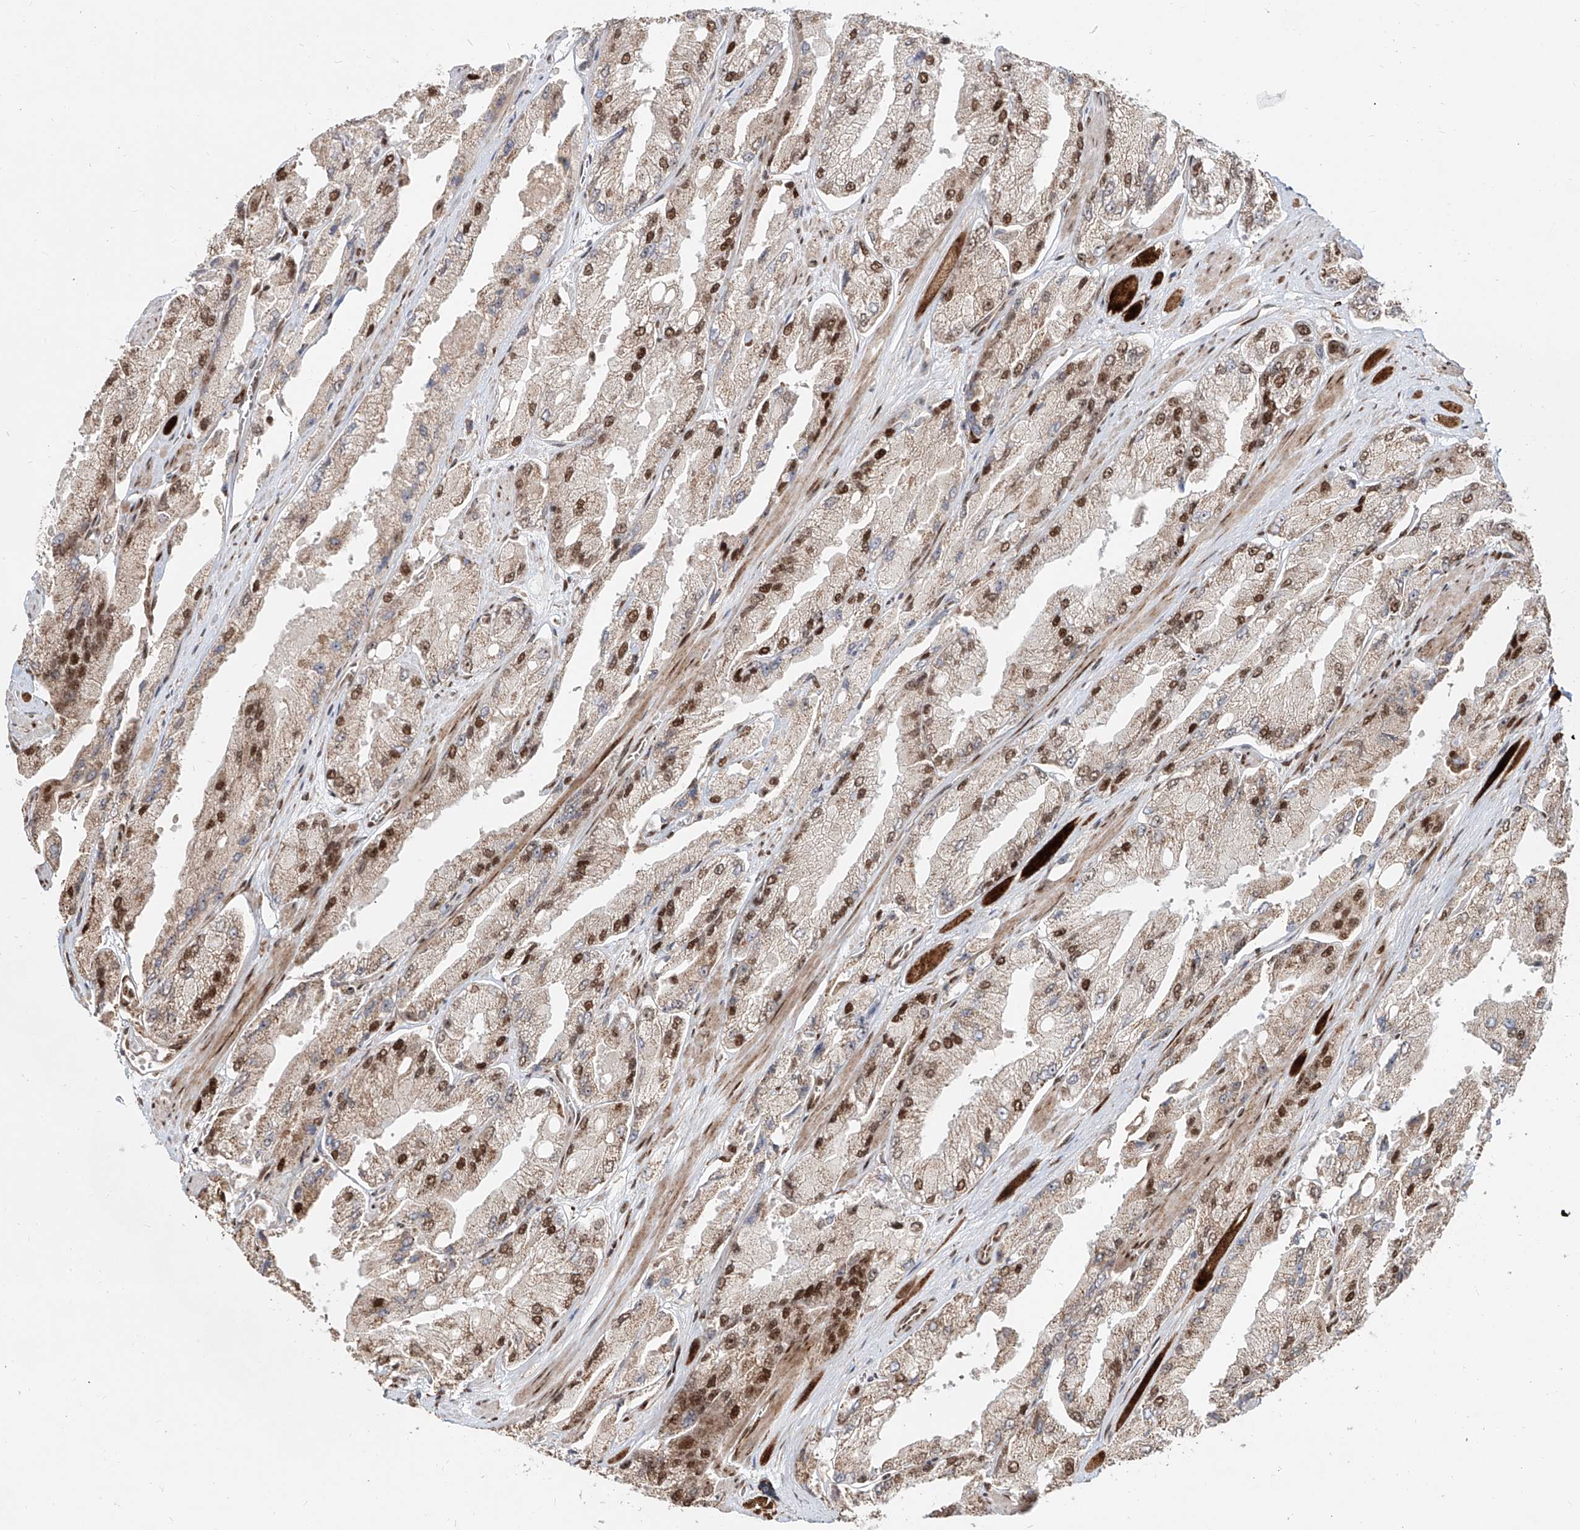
{"staining": {"intensity": "moderate", "quantity": "25%-75%", "location": "nuclear"}, "tissue": "prostate cancer", "cell_type": "Tumor cells", "image_type": "cancer", "snomed": [{"axis": "morphology", "description": "Adenocarcinoma, High grade"}, {"axis": "topography", "description": "Prostate"}], "caption": "Immunohistochemical staining of human prostate cancer shows medium levels of moderate nuclear positivity in approximately 25%-75% of tumor cells.", "gene": "ZNF710", "patient": {"sex": "male", "age": 58}}